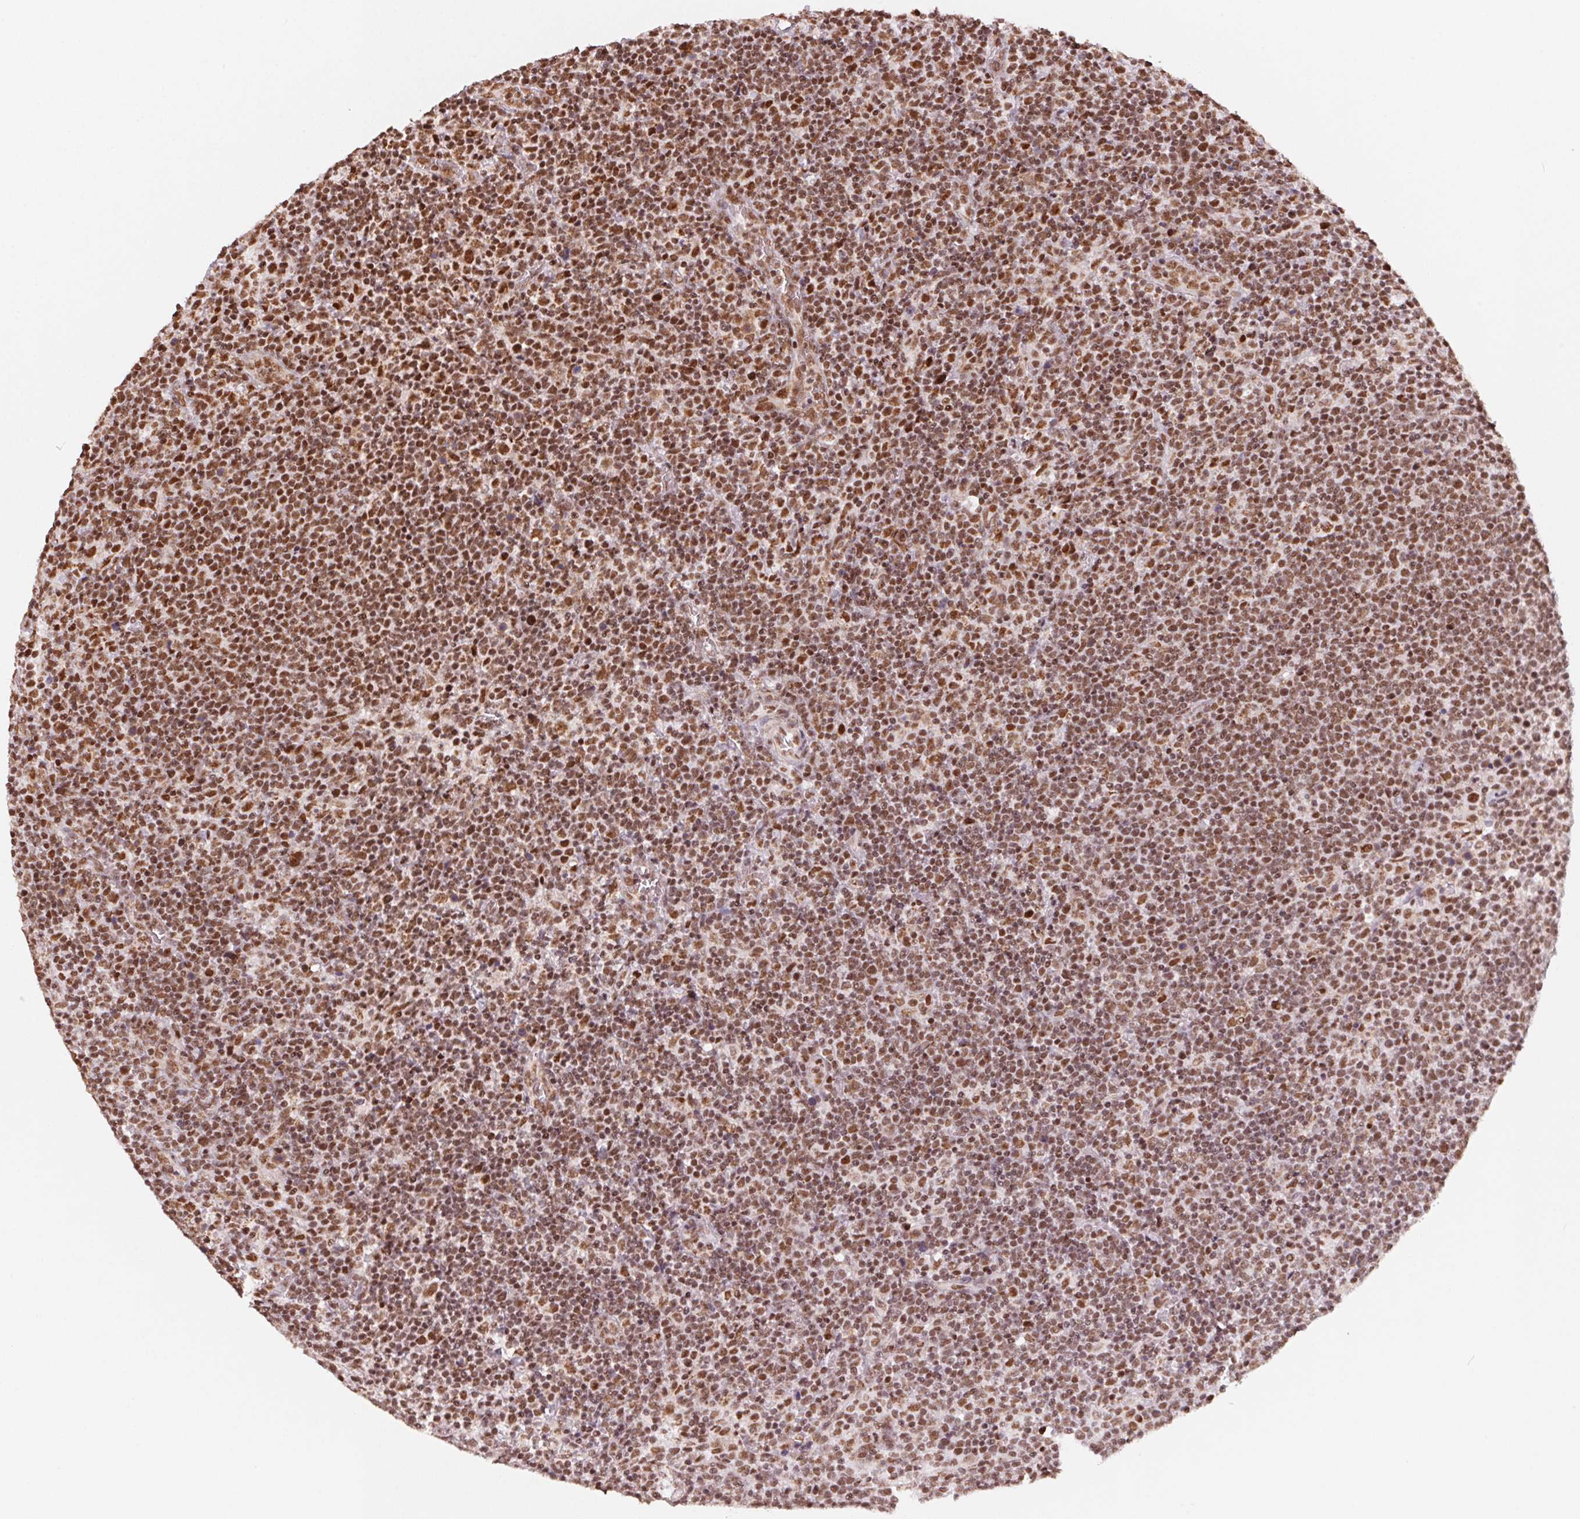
{"staining": {"intensity": "moderate", "quantity": ">75%", "location": "nuclear"}, "tissue": "lymphoma", "cell_type": "Tumor cells", "image_type": "cancer", "snomed": [{"axis": "morphology", "description": "Malignant lymphoma, non-Hodgkin's type, High grade"}, {"axis": "topography", "description": "Lymph node"}], "caption": "High-grade malignant lymphoma, non-Hodgkin's type was stained to show a protein in brown. There is medium levels of moderate nuclear positivity in approximately >75% of tumor cells. (IHC, brightfield microscopy, high magnification).", "gene": "TOPORS", "patient": {"sex": "male", "age": 61}}